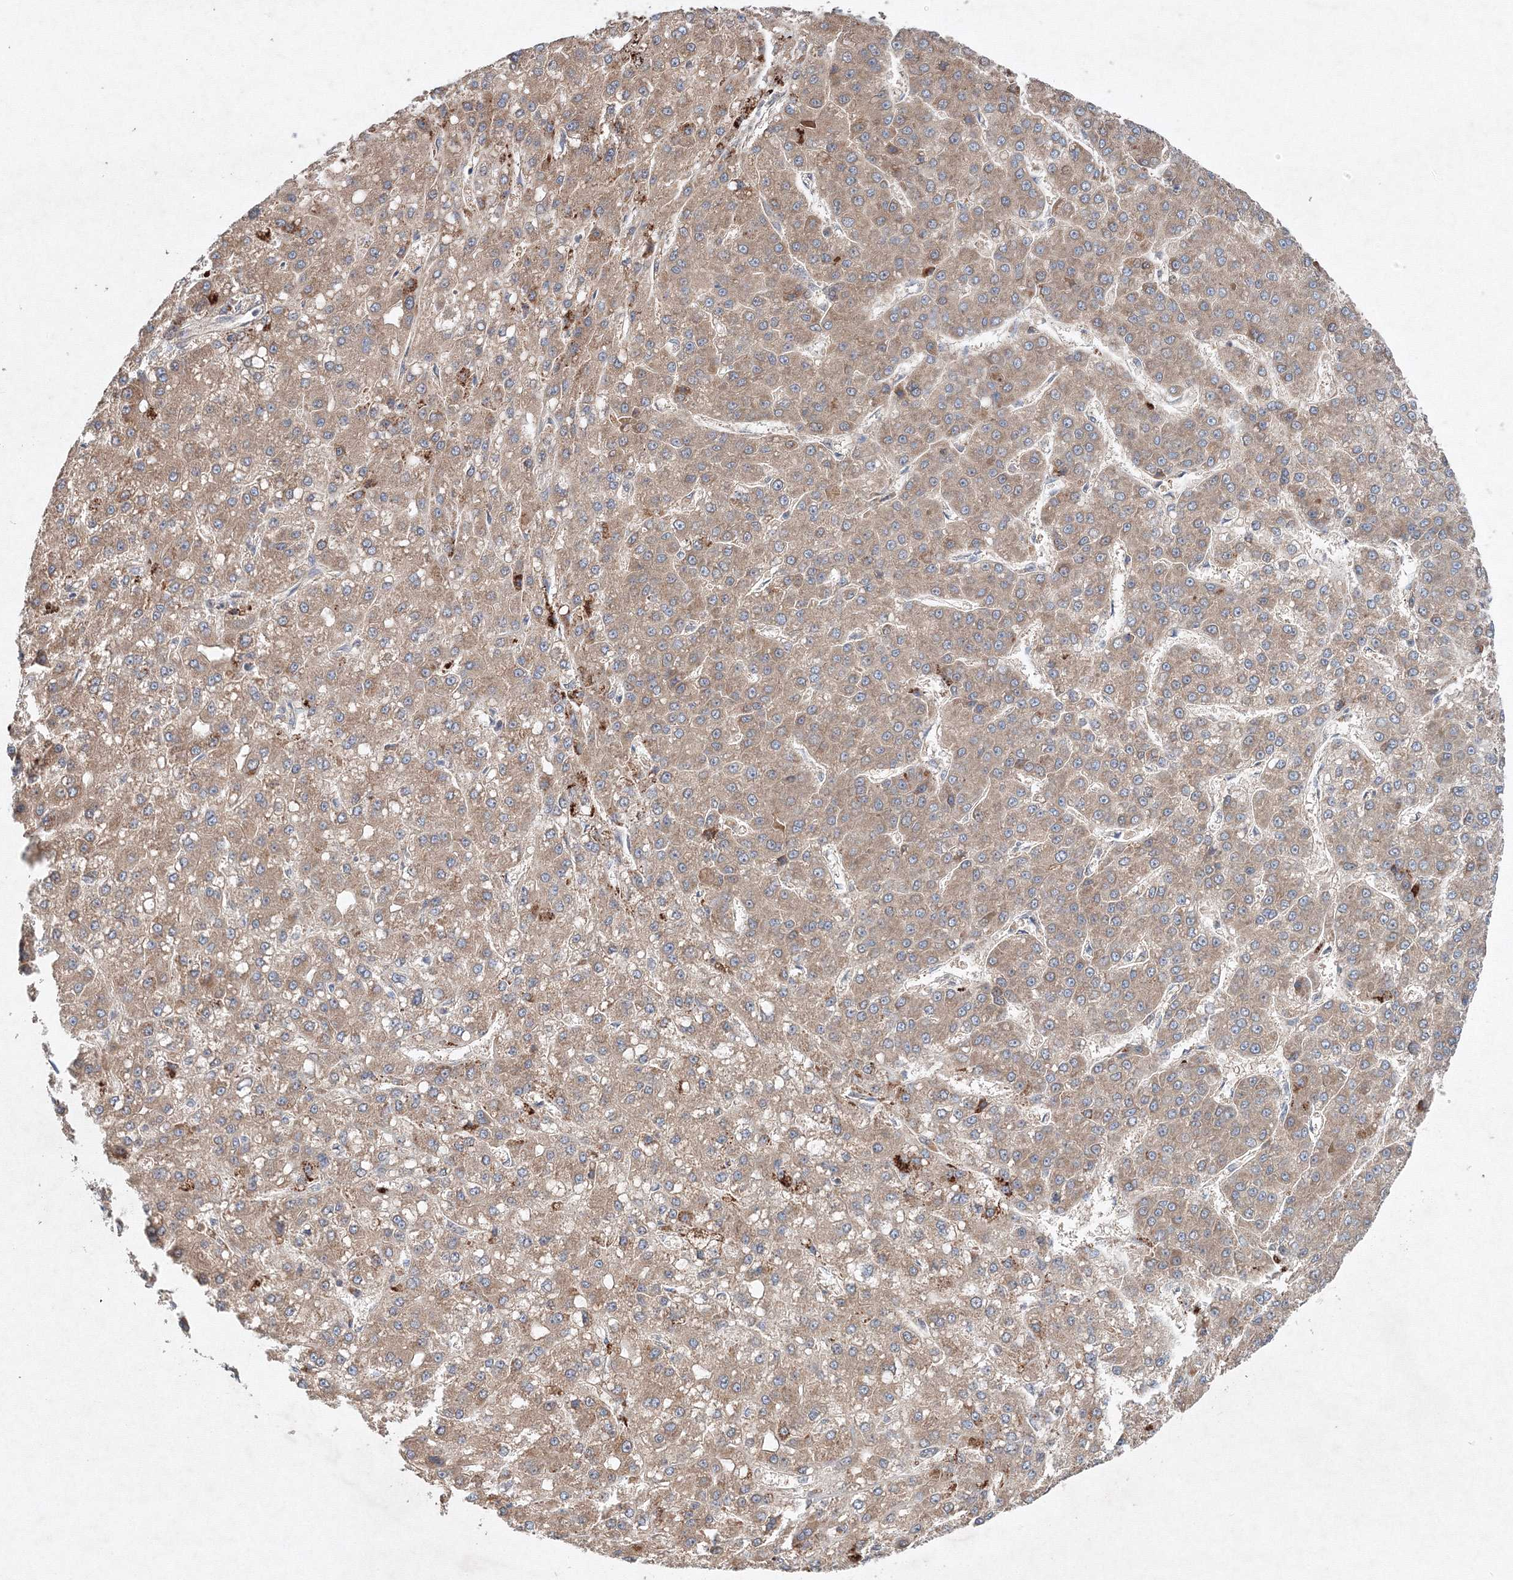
{"staining": {"intensity": "moderate", "quantity": ">75%", "location": "cytoplasmic/membranous"}, "tissue": "liver cancer", "cell_type": "Tumor cells", "image_type": "cancer", "snomed": [{"axis": "morphology", "description": "Carcinoma, Hepatocellular, NOS"}, {"axis": "topography", "description": "Liver"}], "caption": "Immunohistochemical staining of human liver cancer (hepatocellular carcinoma) demonstrates moderate cytoplasmic/membranous protein positivity in approximately >75% of tumor cells.", "gene": "WDR49", "patient": {"sex": "male", "age": 67}}